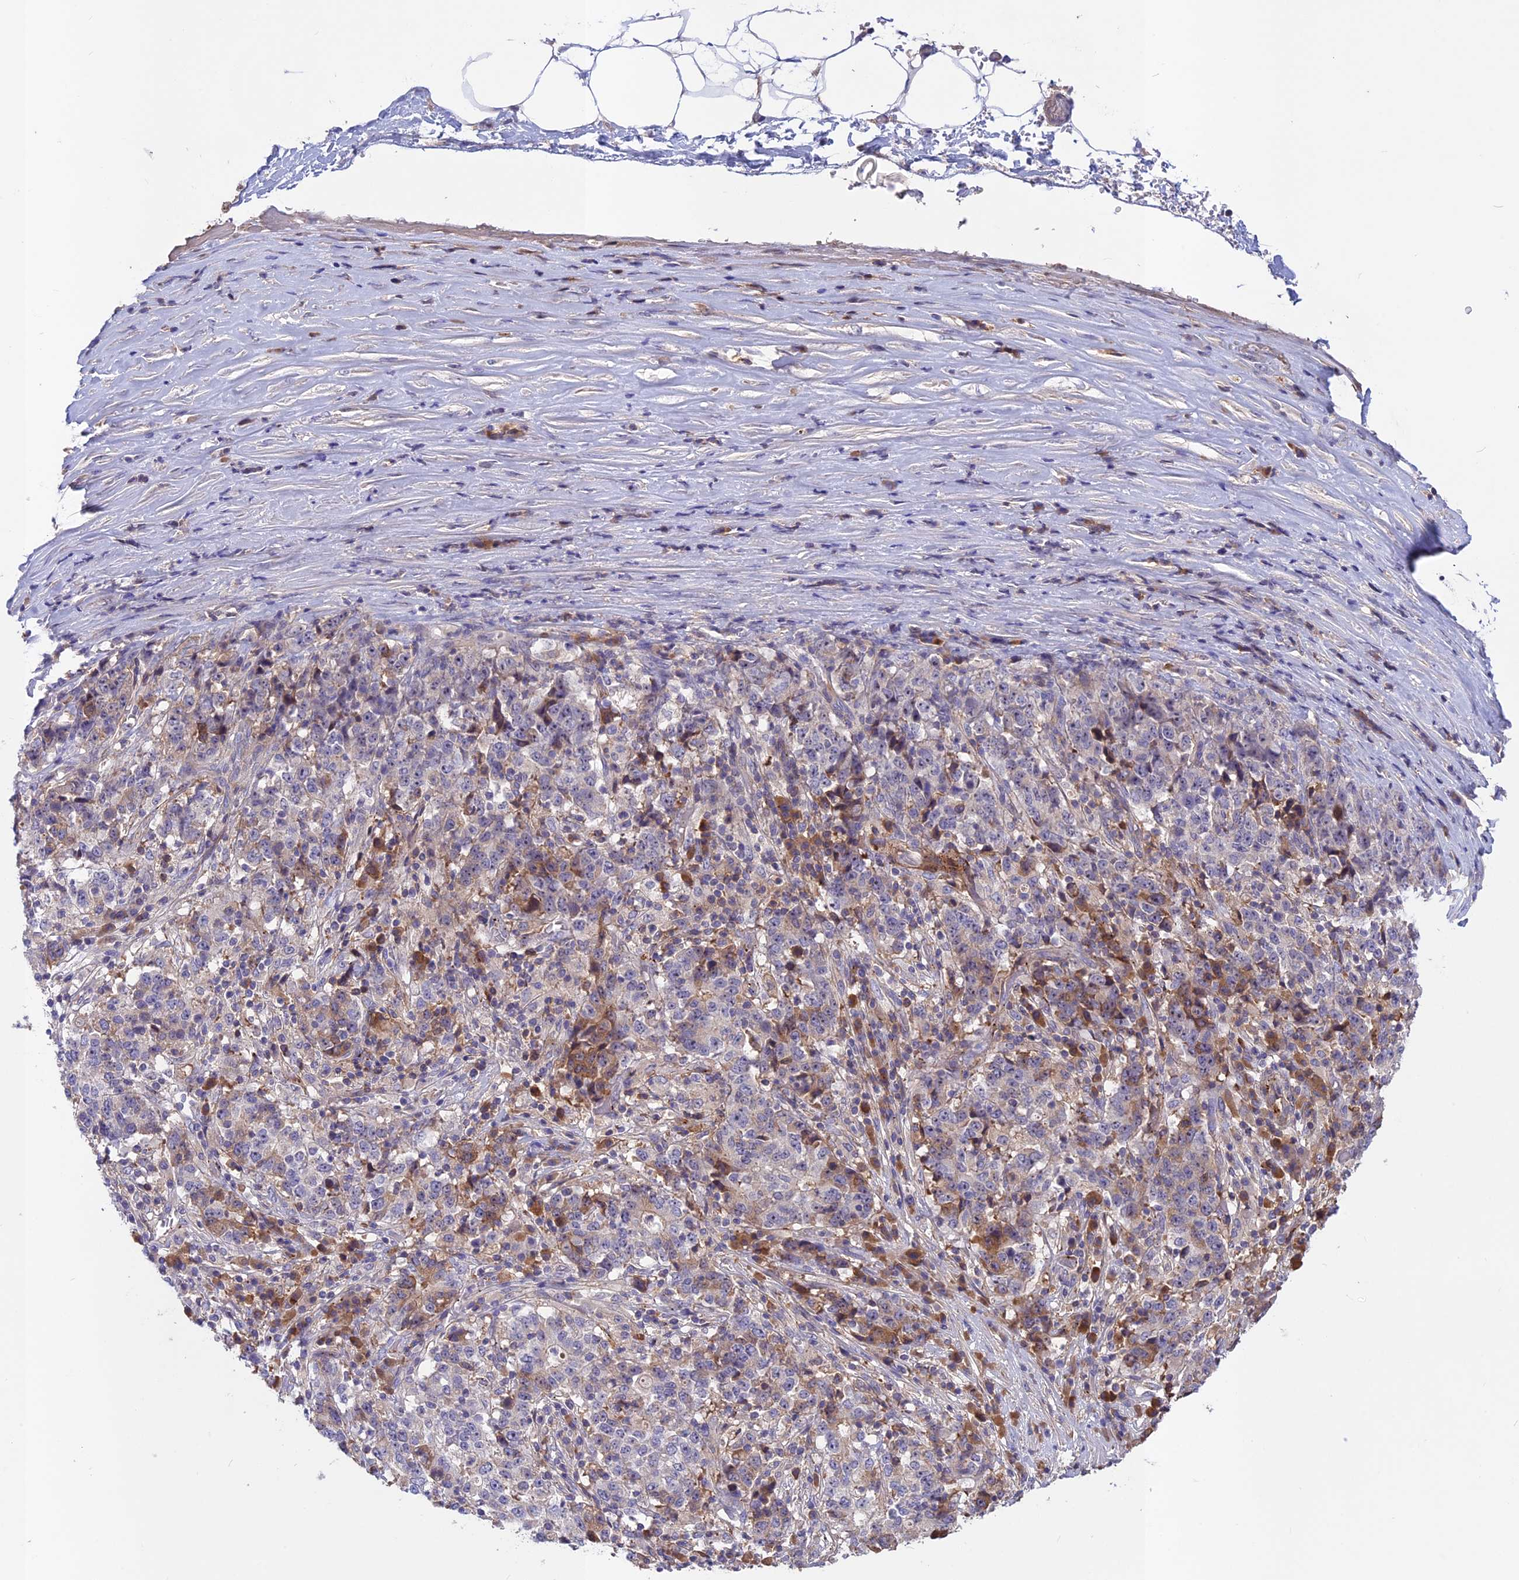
{"staining": {"intensity": "moderate", "quantity": "<25%", "location": "cytoplasmic/membranous"}, "tissue": "stomach cancer", "cell_type": "Tumor cells", "image_type": "cancer", "snomed": [{"axis": "morphology", "description": "Adenocarcinoma, NOS"}, {"axis": "topography", "description": "Stomach"}], "caption": "An IHC histopathology image of tumor tissue is shown. Protein staining in brown labels moderate cytoplasmic/membranous positivity in stomach cancer within tumor cells.", "gene": "ADO", "patient": {"sex": "male", "age": 59}}